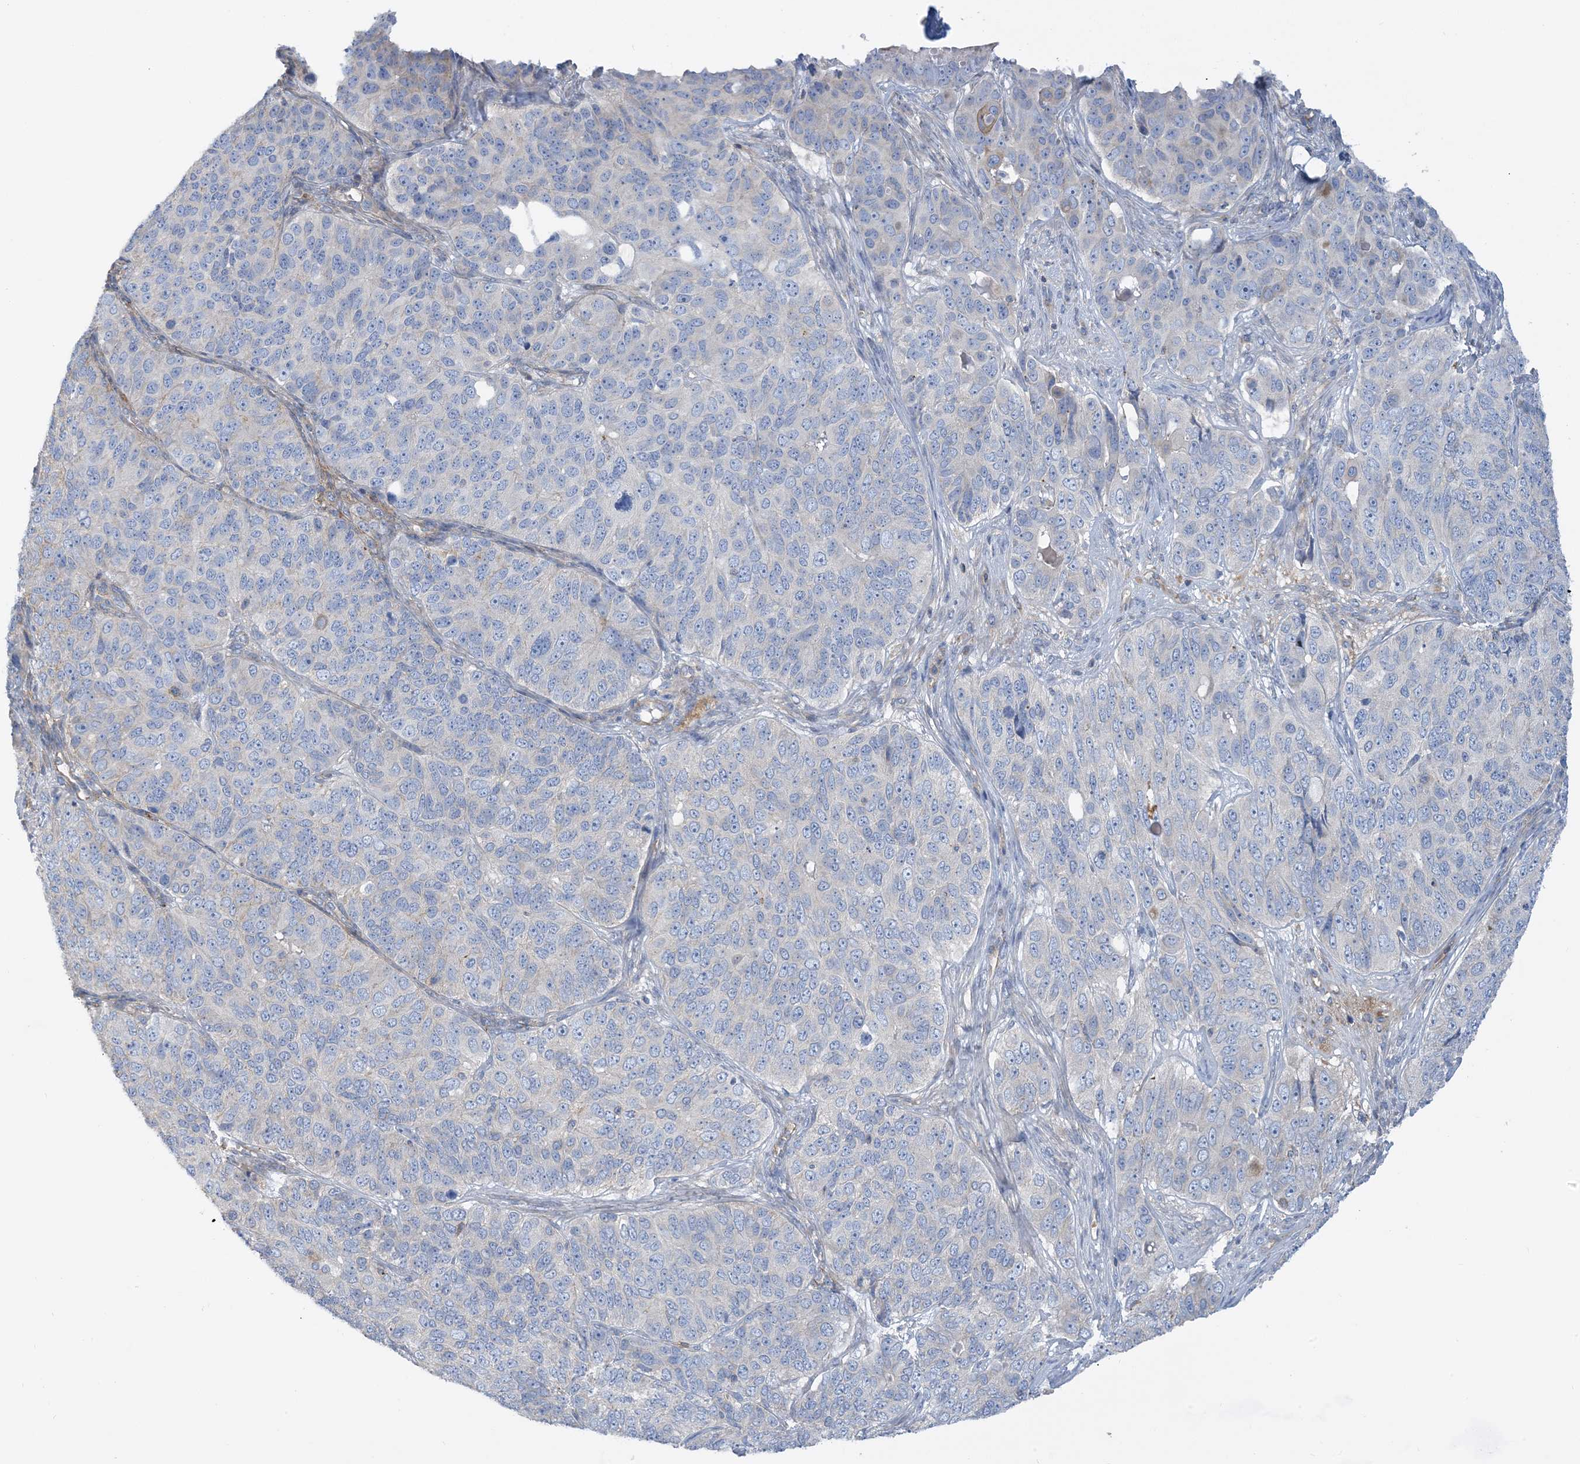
{"staining": {"intensity": "negative", "quantity": "none", "location": "none"}, "tissue": "ovarian cancer", "cell_type": "Tumor cells", "image_type": "cancer", "snomed": [{"axis": "morphology", "description": "Carcinoma, endometroid"}, {"axis": "topography", "description": "Ovary"}], "caption": "An immunohistochemistry photomicrograph of ovarian cancer (endometroid carcinoma) is shown. There is no staining in tumor cells of ovarian cancer (endometroid carcinoma).", "gene": "CALHM5", "patient": {"sex": "female", "age": 51}}